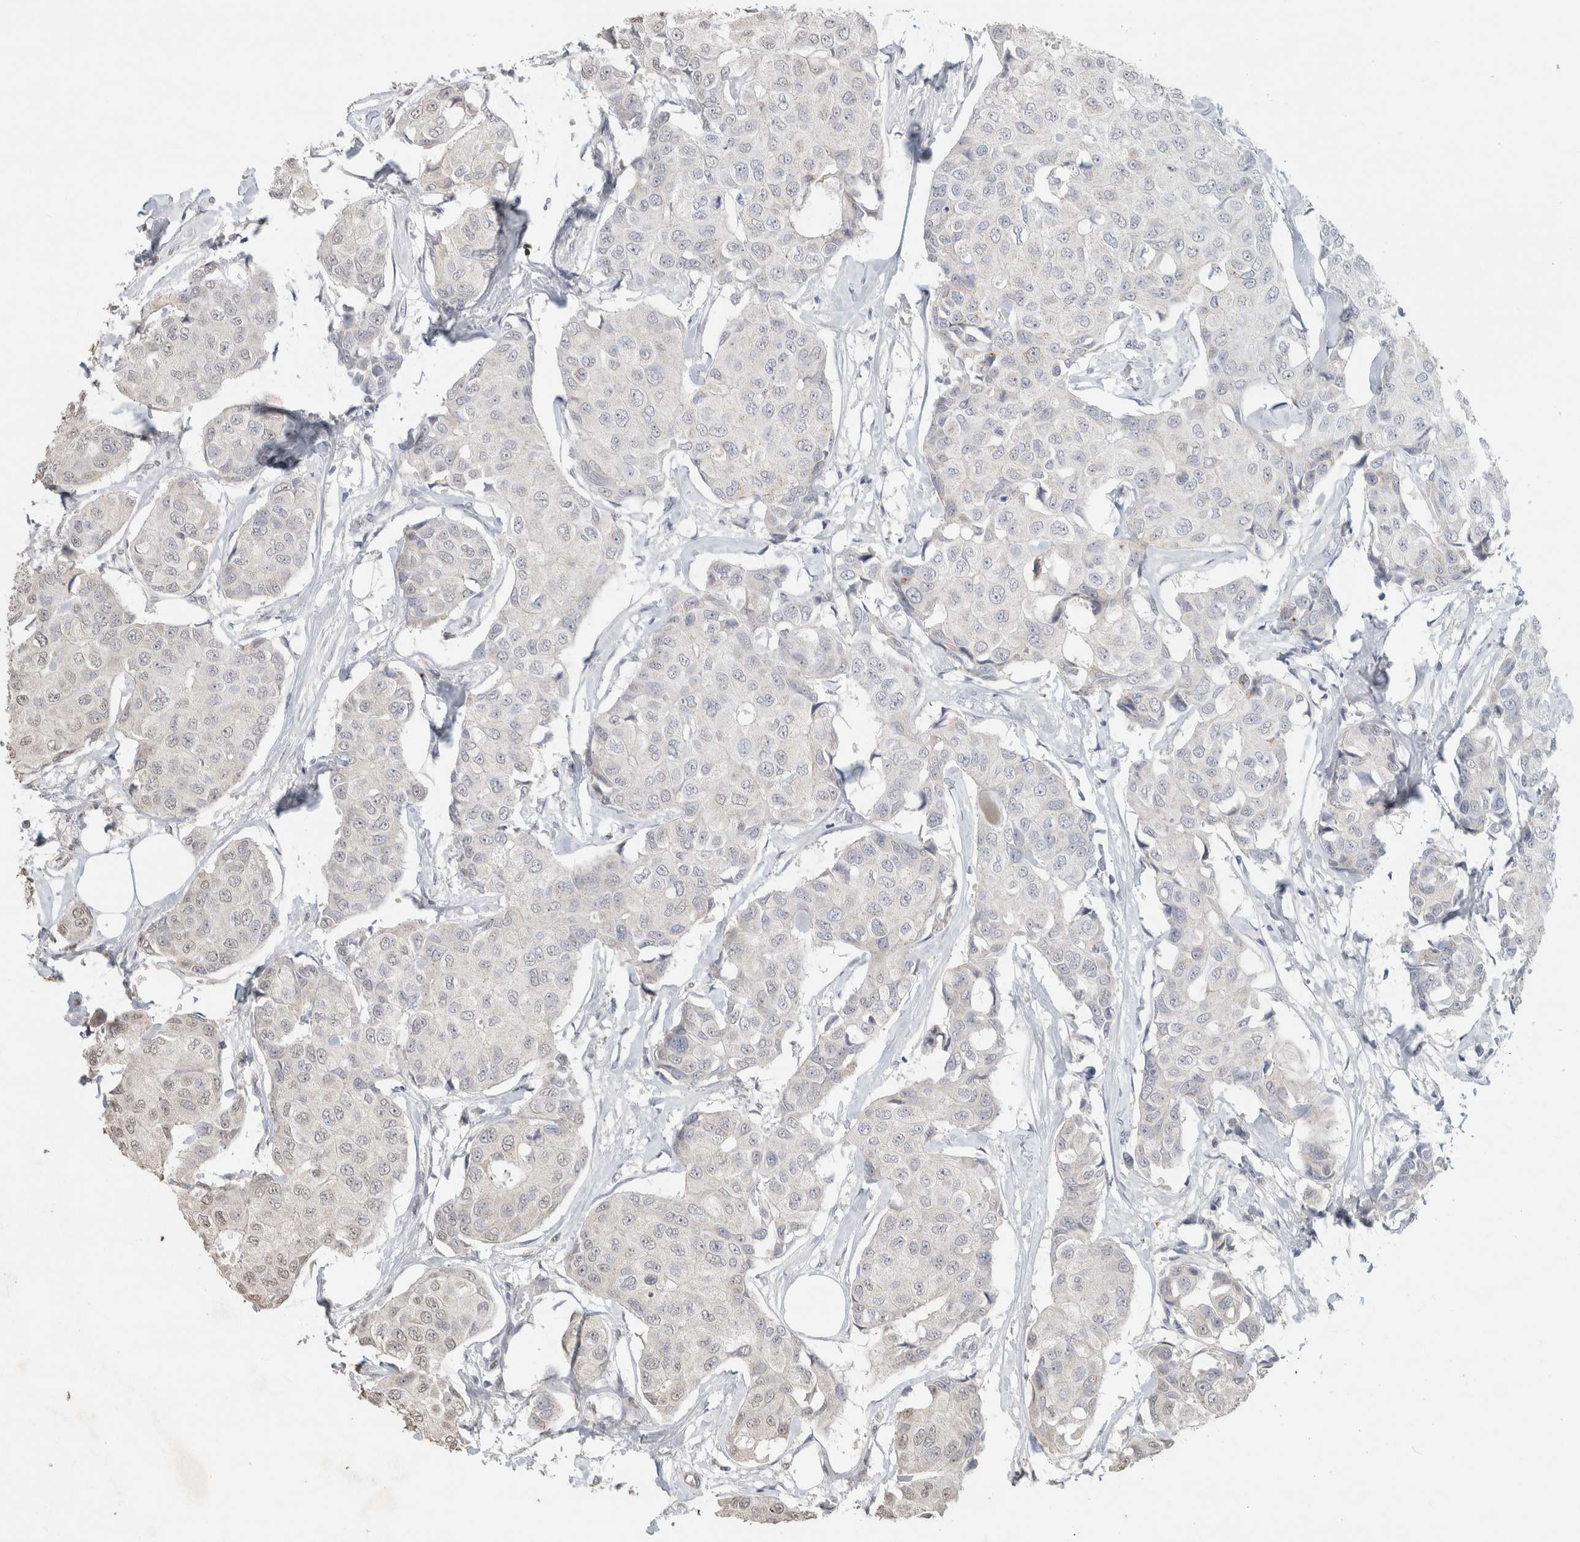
{"staining": {"intensity": "weak", "quantity": "<25%", "location": "cytoplasmic/membranous"}, "tissue": "breast cancer", "cell_type": "Tumor cells", "image_type": "cancer", "snomed": [{"axis": "morphology", "description": "Duct carcinoma"}, {"axis": "topography", "description": "Breast"}], "caption": "Immunohistochemistry micrograph of neoplastic tissue: intraductal carcinoma (breast) stained with DAB (3,3'-diaminobenzidine) demonstrates no significant protein expression in tumor cells. (IHC, brightfield microscopy, high magnification).", "gene": "FAM3A", "patient": {"sex": "female", "age": 80}}